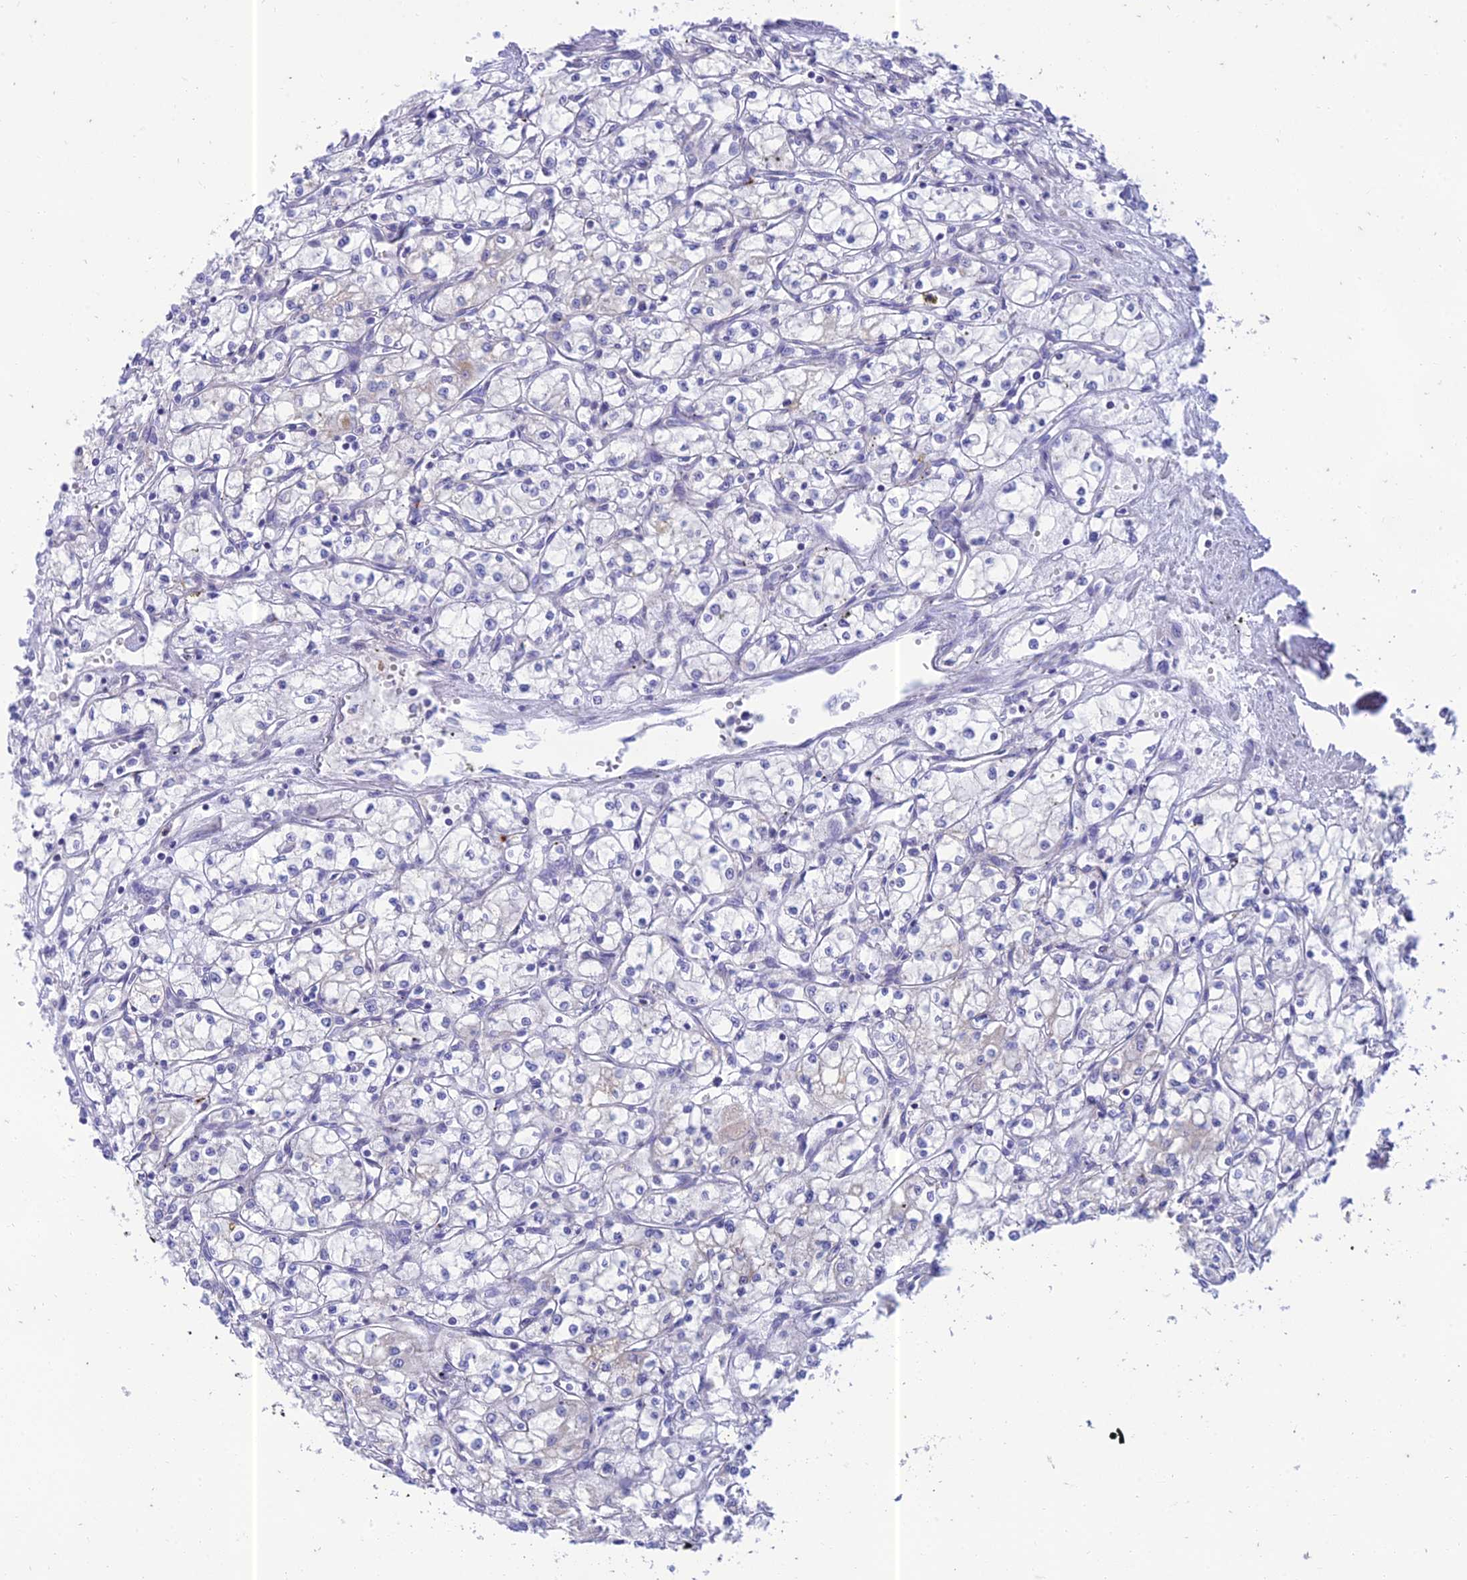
{"staining": {"intensity": "negative", "quantity": "none", "location": "none"}, "tissue": "renal cancer", "cell_type": "Tumor cells", "image_type": "cancer", "snomed": [{"axis": "morphology", "description": "Adenocarcinoma, NOS"}, {"axis": "topography", "description": "Kidney"}], "caption": "A histopathology image of human adenocarcinoma (renal) is negative for staining in tumor cells.", "gene": "PTCD2", "patient": {"sex": "male", "age": 59}}